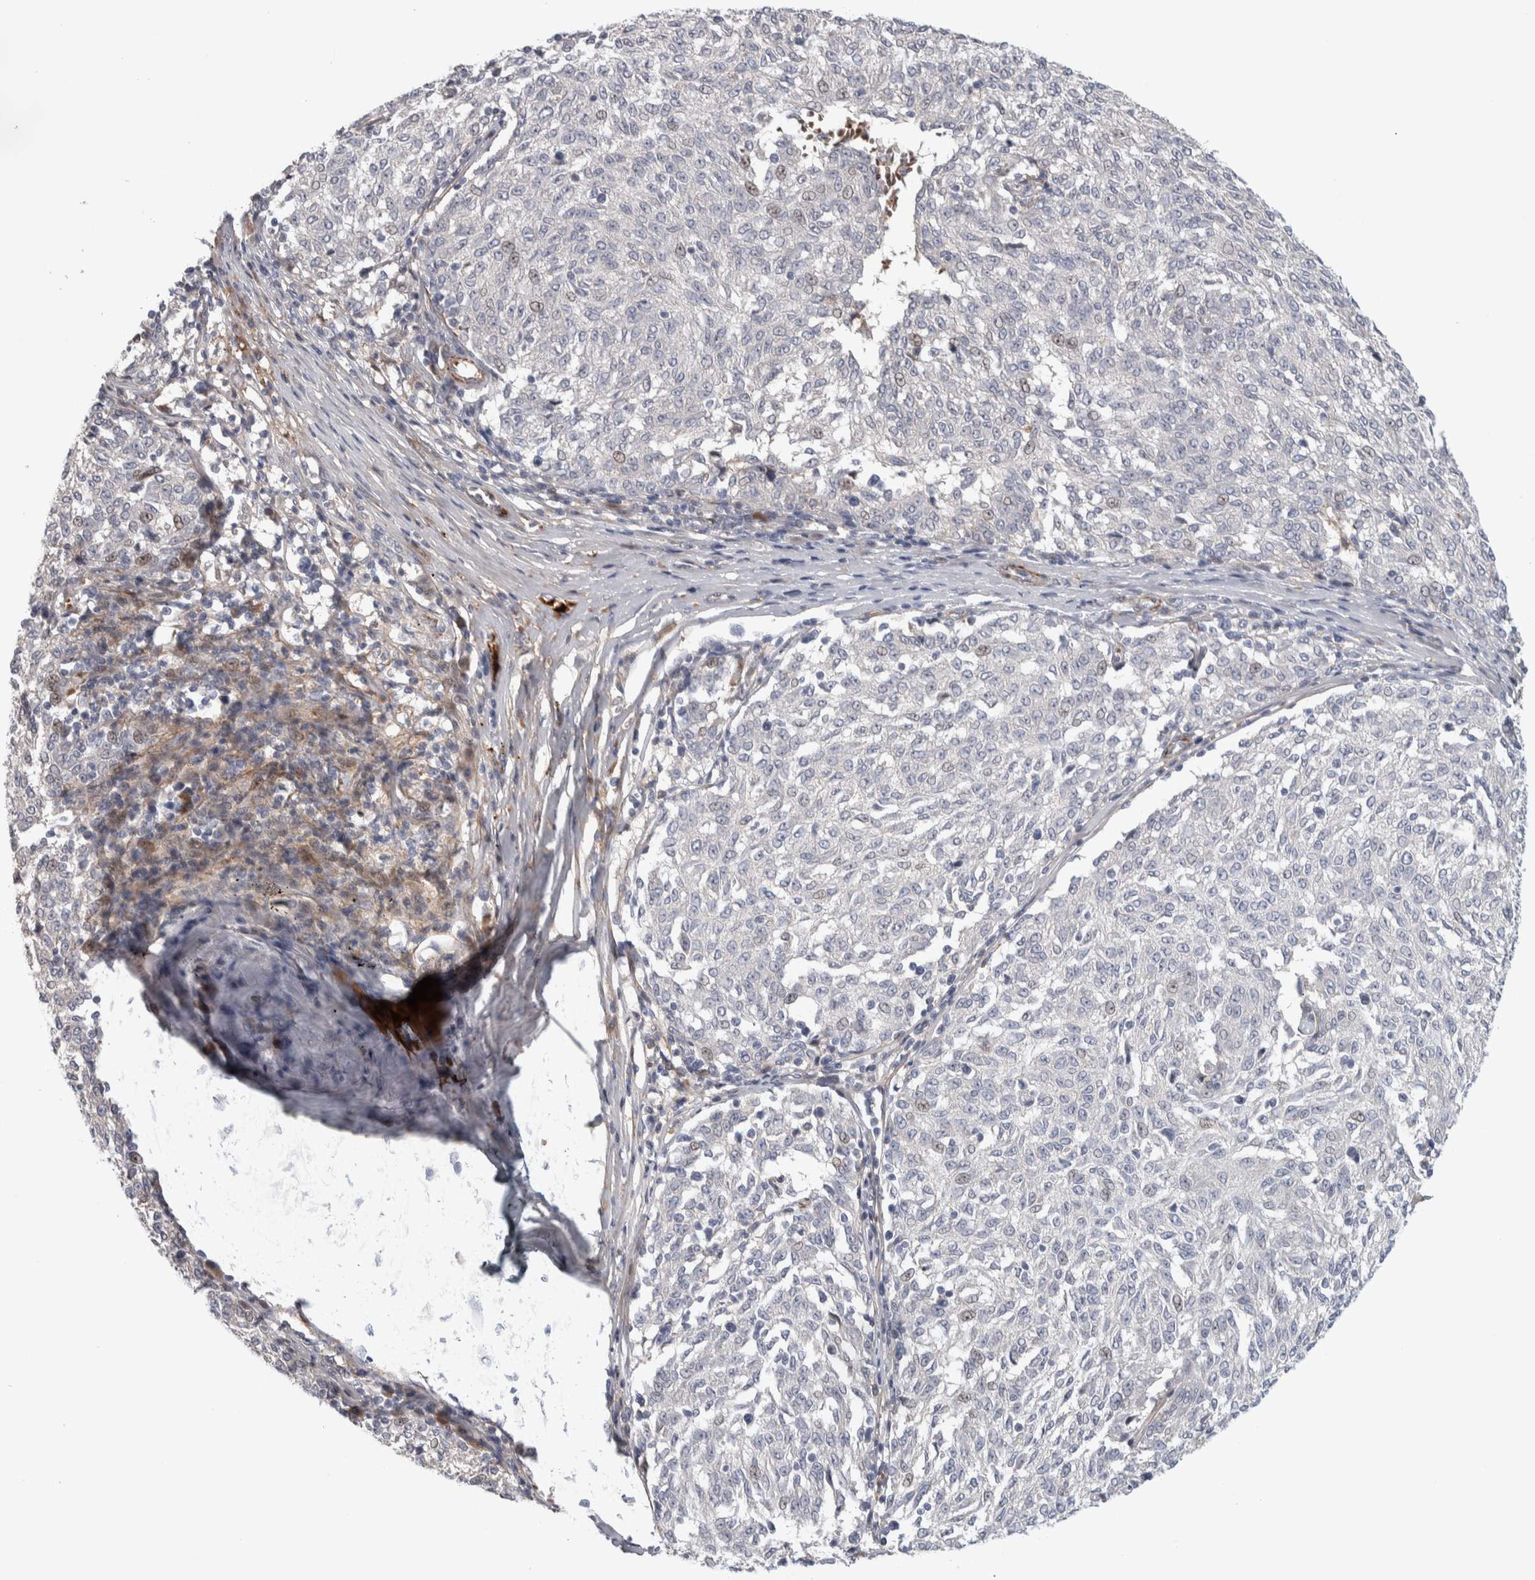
{"staining": {"intensity": "negative", "quantity": "none", "location": "none"}, "tissue": "melanoma", "cell_type": "Tumor cells", "image_type": "cancer", "snomed": [{"axis": "morphology", "description": "Malignant melanoma, NOS"}, {"axis": "topography", "description": "Skin"}], "caption": "Malignant melanoma stained for a protein using IHC demonstrates no positivity tumor cells.", "gene": "PSMG3", "patient": {"sex": "female", "age": 72}}